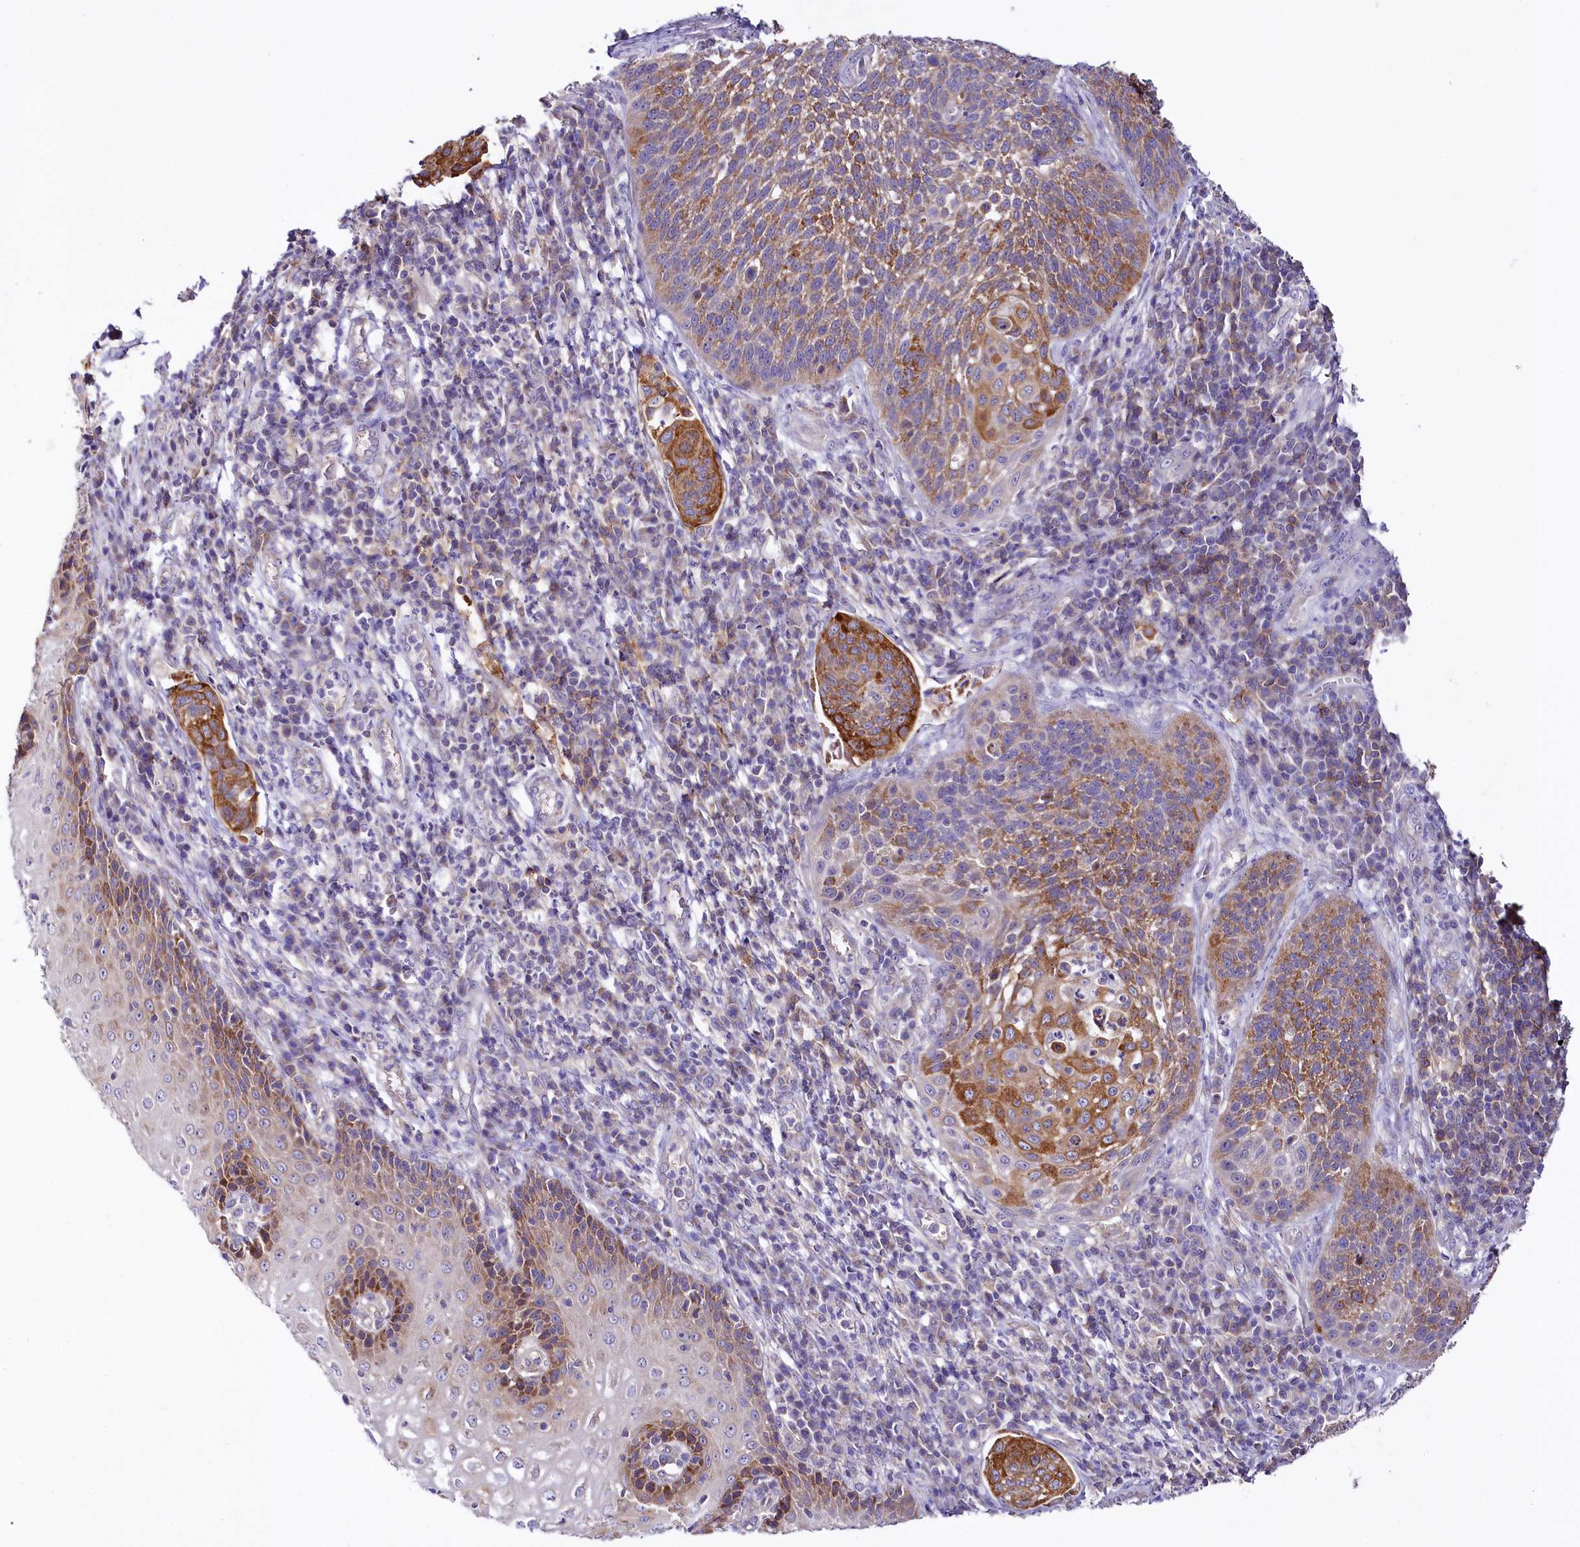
{"staining": {"intensity": "moderate", "quantity": ">75%", "location": "cytoplasmic/membranous"}, "tissue": "cervical cancer", "cell_type": "Tumor cells", "image_type": "cancer", "snomed": [{"axis": "morphology", "description": "Squamous cell carcinoma, NOS"}, {"axis": "topography", "description": "Cervix"}], "caption": "High-magnification brightfield microscopy of squamous cell carcinoma (cervical) stained with DAB (brown) and counterstained with hematoxylin (blue). tumor cells exhibit moderate cytoplasmic/membranous staining is present in about>75% of cells. The protein is stained brown, and the nuclei are stained in blue (DAB IHC with brightfield microscopy, high magnification).", "gene": "CEP295", "patient": {"sex": "female", "age": 34}}